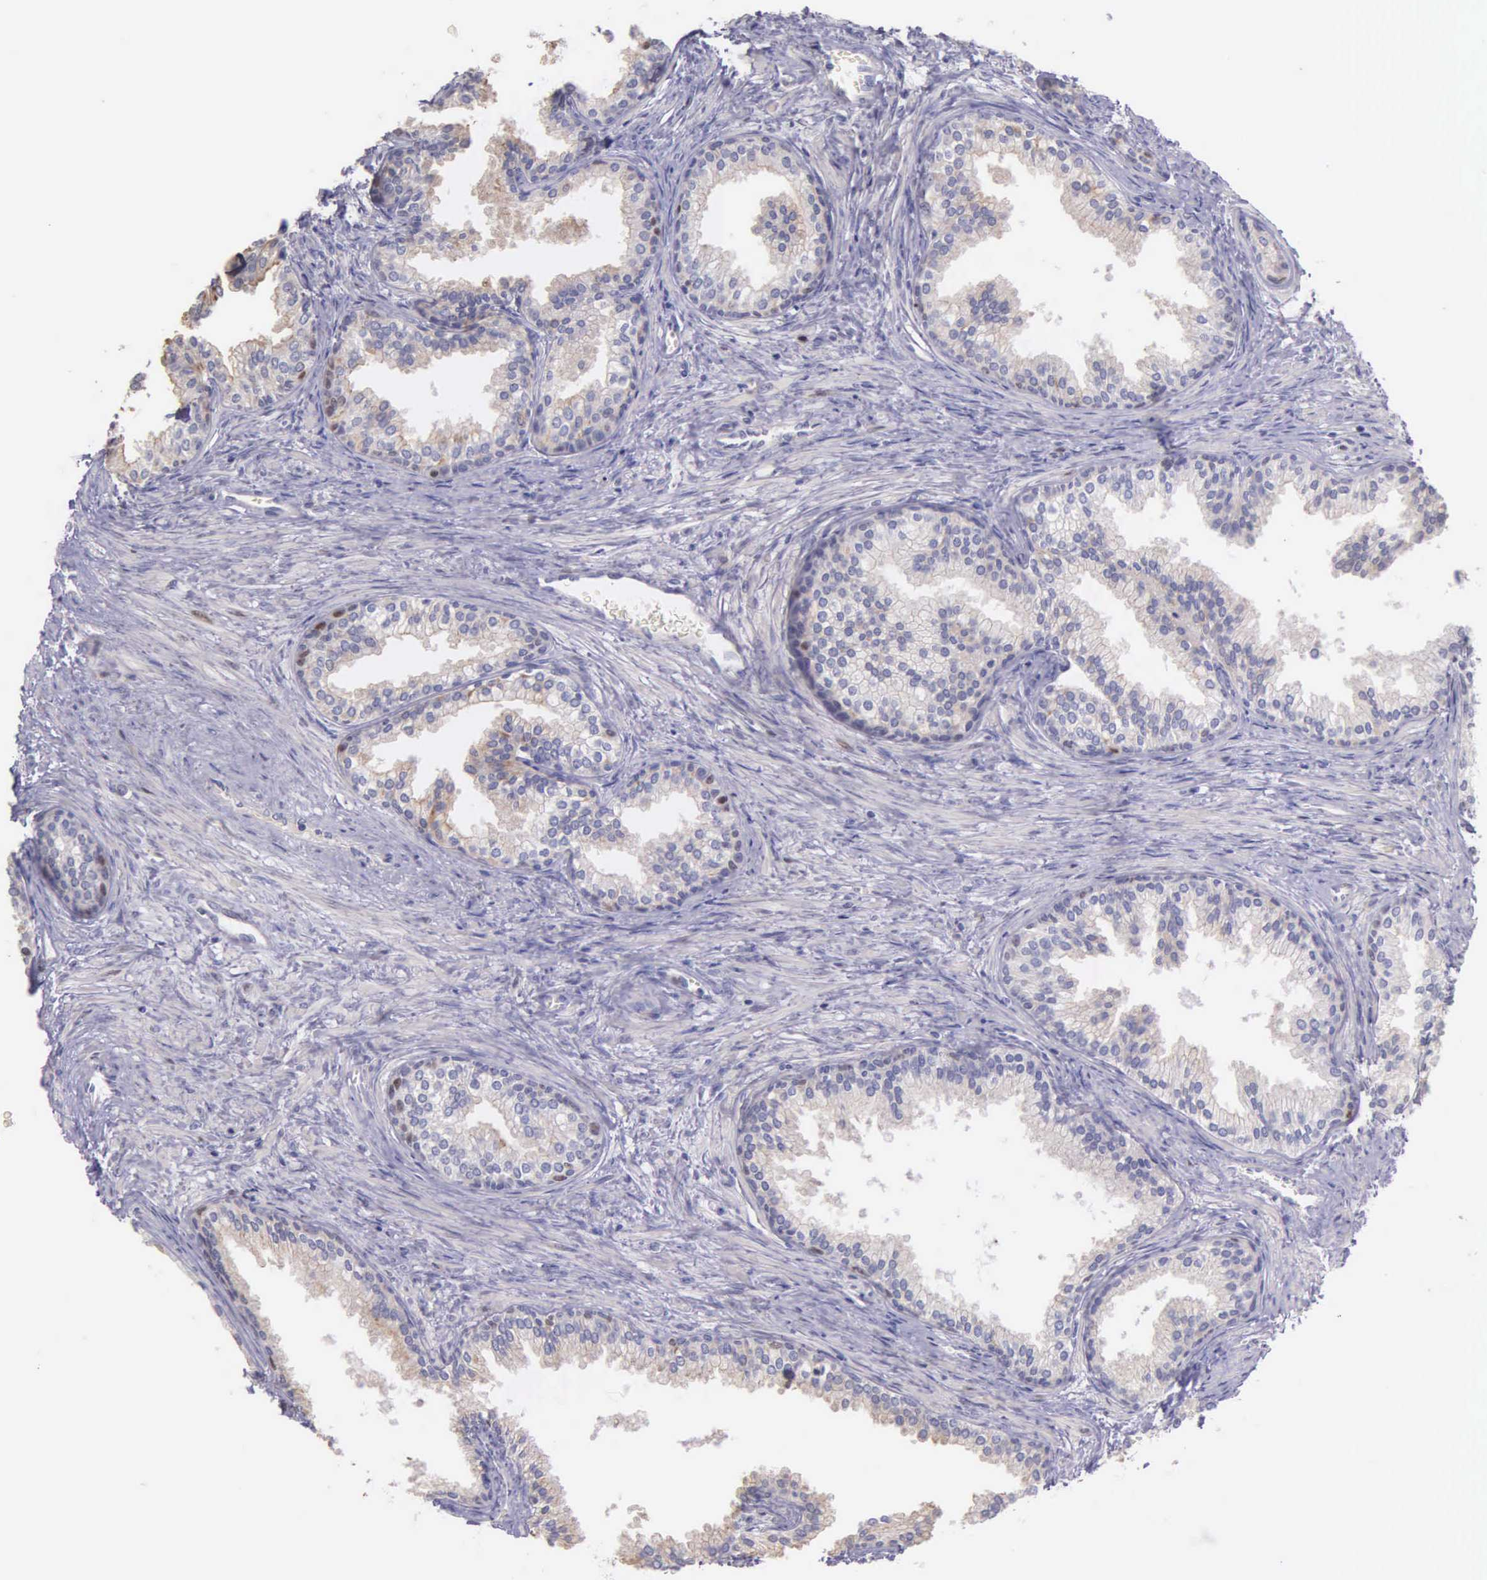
{"staining": {"intensity": "moderate", "quantity": ">75%", "location": "cytoplasmic/membranous"}, "tissue": "prostate", "cell_type": "Glandular cells", "image_type": "normal", "snomed": [{"axis": "morphology", "description": "Normal tissue, NOS"}, {"axis": "topography", "description": "Prostate"}], "caption": "Immunohistochemistry of benign human prostate shows medium levels of moderate cytoplasmic/membranous expression in about >75% of glandular cells.", "gene": "MCM5", "patient": {"sex": "male", "age": 68}}